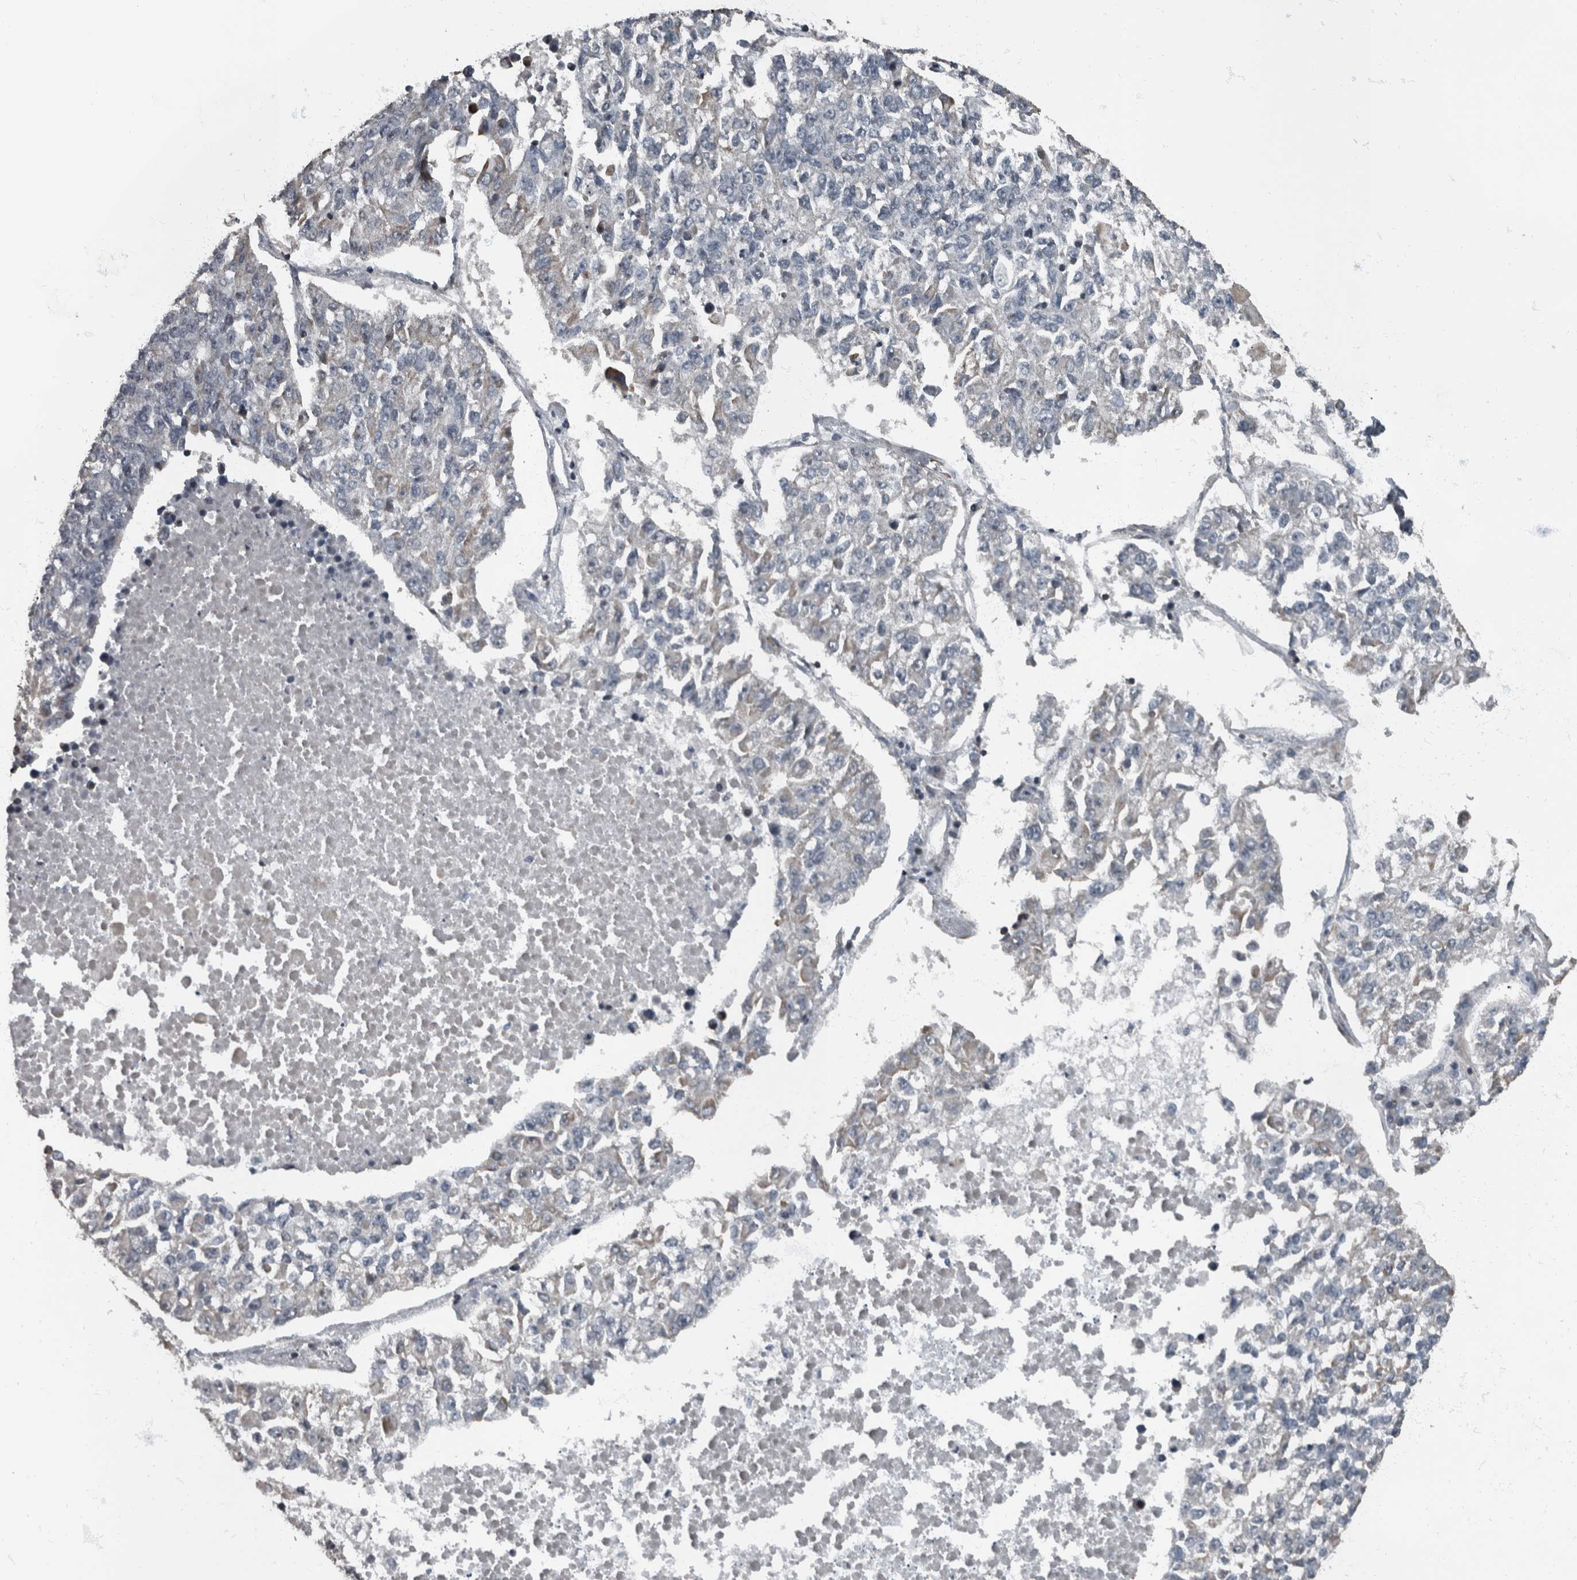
{"staining": {"intensity": "negative", "quantity": "none", "location": "none"}, "tissue": "lung cancer", "cell_type": "Tumor cells", "image_type": "cancer", "snomed": [{"axis": "morphology", "description": "Adenocarcinoma, NOS"}, {"axis": "topography", "description": "Lung"}], "caption": "High power microscopy micrograph of an IHC image of lung cancer (adenocarcinoma), revealing no significant expression in tumor cells. Brightfield microscopy of IHC stained with DAB (brown) and hematoxylin (blue), captured at high magnification.", "gene": "RABGGTB", "patient": {"sex": "male", "age": 49}}